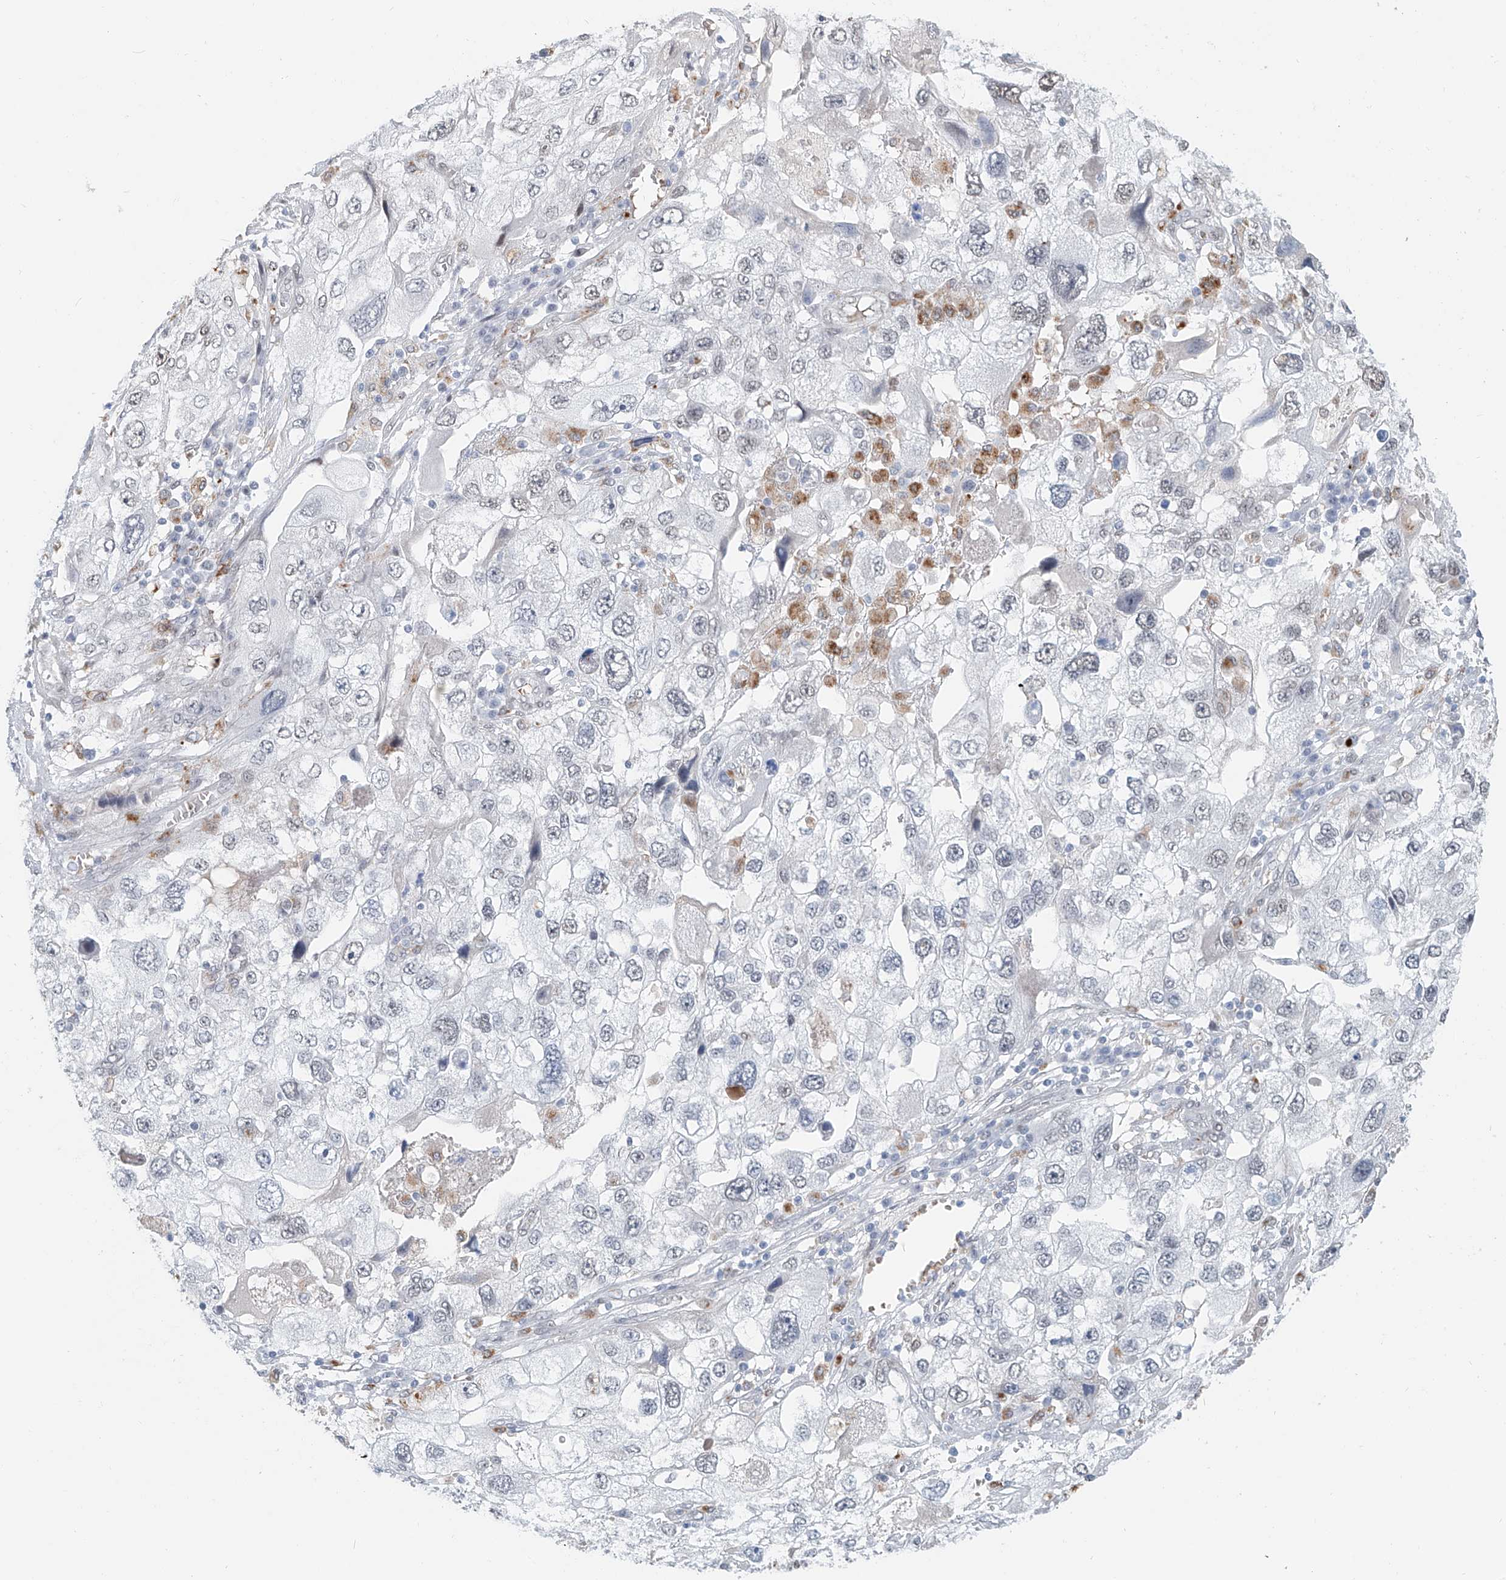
{"staining": {"intensity": "negative", "quantity": "none", "location": "none"}, "tissue": "endometrial cancer", "cell_type": "Tumor cells", "image_type": "cancer", "snomed": [{"axis": "morphology", "description": "Adenocarcinoma, NOS"}, {"axis": "topography", "description": "Endometrium"}], "caption": "High power microscopy histopathology image of an IHC image of adenocarcinoma (endometrial), revealing no significant expression in tumor cells.", "gene": "SASH1", "patient": {"sex": "female", "age": 49}}